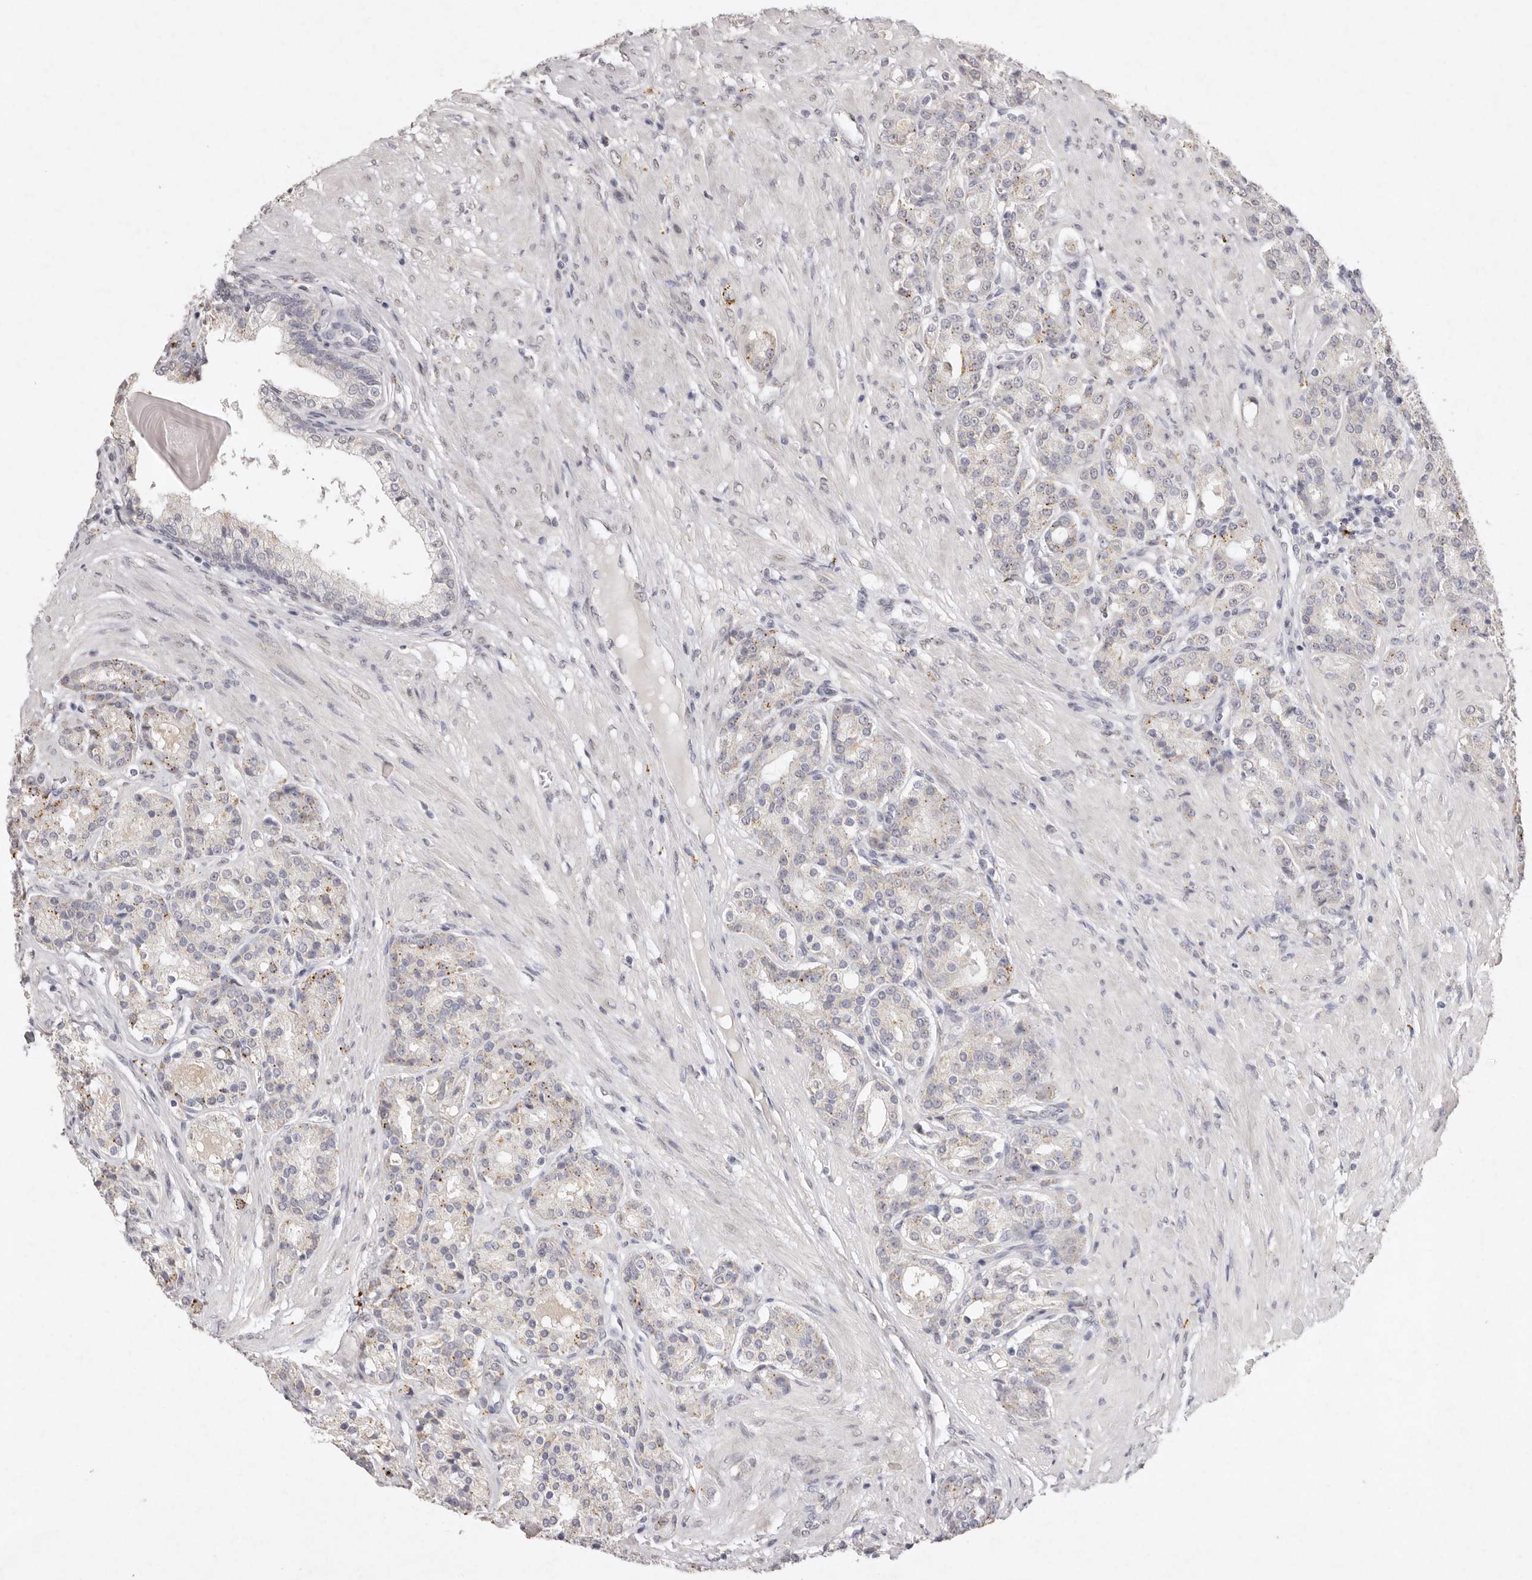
{"staining": {"intensity": "moderate", "quantity": "25%-75%", "location": "cytoplasmic/membranous"}, "tissue": "prostate cancer", "cell_type": "Tumor cells", "image_type": "cancer", "snomed": [{"axis": "morphology", "description": "Adenocarcinoma, High grade"}, {"axis": "topography", "description": "Prostate"}], "caption": "Immunohistochemistry (IHC) (DAB (3,3'-diaminobenzidine)) staining of prostate cancer (high-grade adenocarcinoma) exhibits moderate cytoplasmic/membranous protein staining in about 25%-75% of tumor cells. Immunohistochemistry stains the protein of interest in brown and the nuclei are stained blue.", "gene": "FAM185A", "patient": {"sex": "male", "age": 60}}